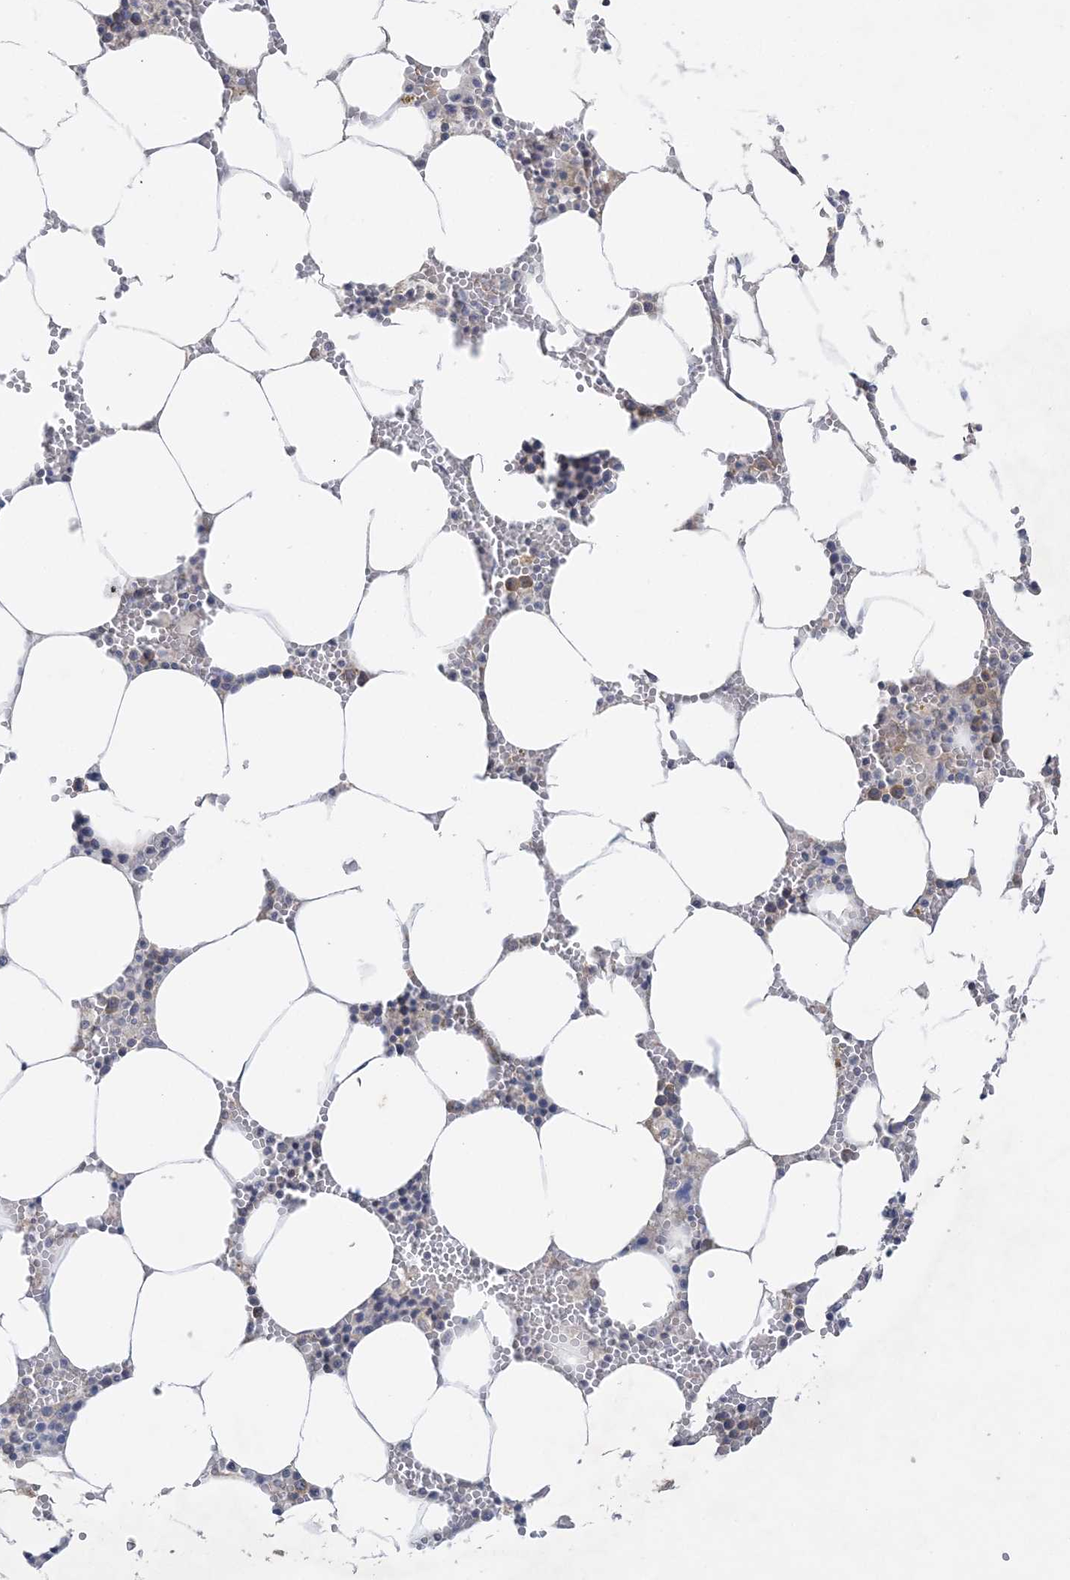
{"staining": {"intensity": "moderate", "quantity": "<25%", "location": "cytoplasmic/membranous"}, "tissue": "bone marrow", "cell_type": "Hematopoietic cells", "image_type": "normal", "snomed": [{"axis": "morphology", "description": "Normal tissue, NOS"}, {"axis": "topography", "description": "Bone marrow"}], "caption": "Approximately <25% of hematopoietic cells in normal human bone marrow exhibit moderate cytoplasmic/membranous protein positivity as visualized by brown immunohistochemical staining.", "gene": "MAP4K5", "patient": {"sex": "male", "age": 70}}